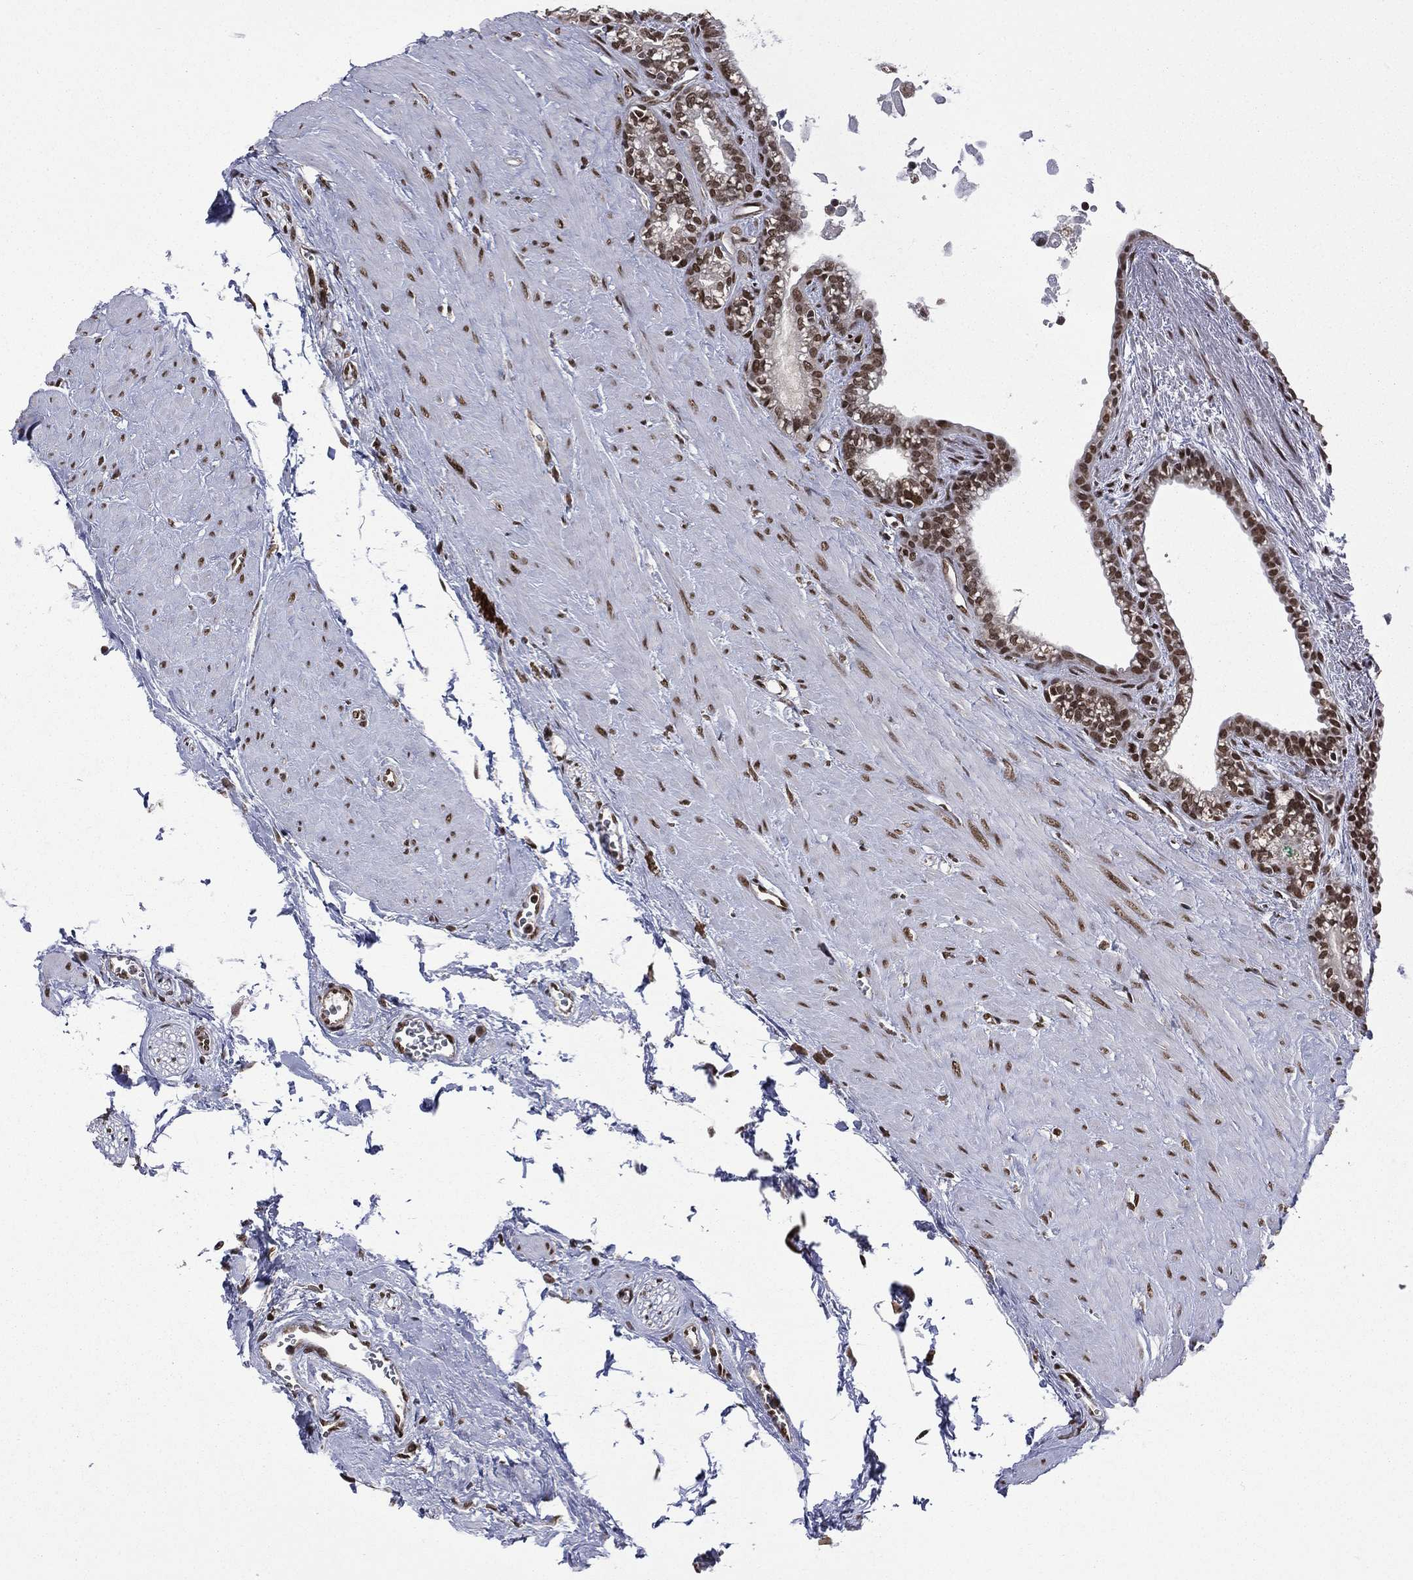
{"staining": {"intensity": "strong", "quantity": ">75%", "location": "nuclear"}, "tissue": "seminal vesicle", "cell_type": "Glandular cells", "image_type": "normal", "snomed": [{"axis": "morphology", "description": "Normal tissue, NOS"}, {"axis": "morphology", "description": "Urothelial carcinoma, NOS"}, {"axis": "topography", "description": "Urinary bladder"}, {"axis": "topography", "description": "Seminal veicle"}], "caption": "Approximately >75% of glandular cells in benign human seminal vesicle reveal strong nuclear protein expression as visualized by brown immunohistochemical staining.", "gene": "C5orf24", "patient": {"sex": "male", "age": 76}}